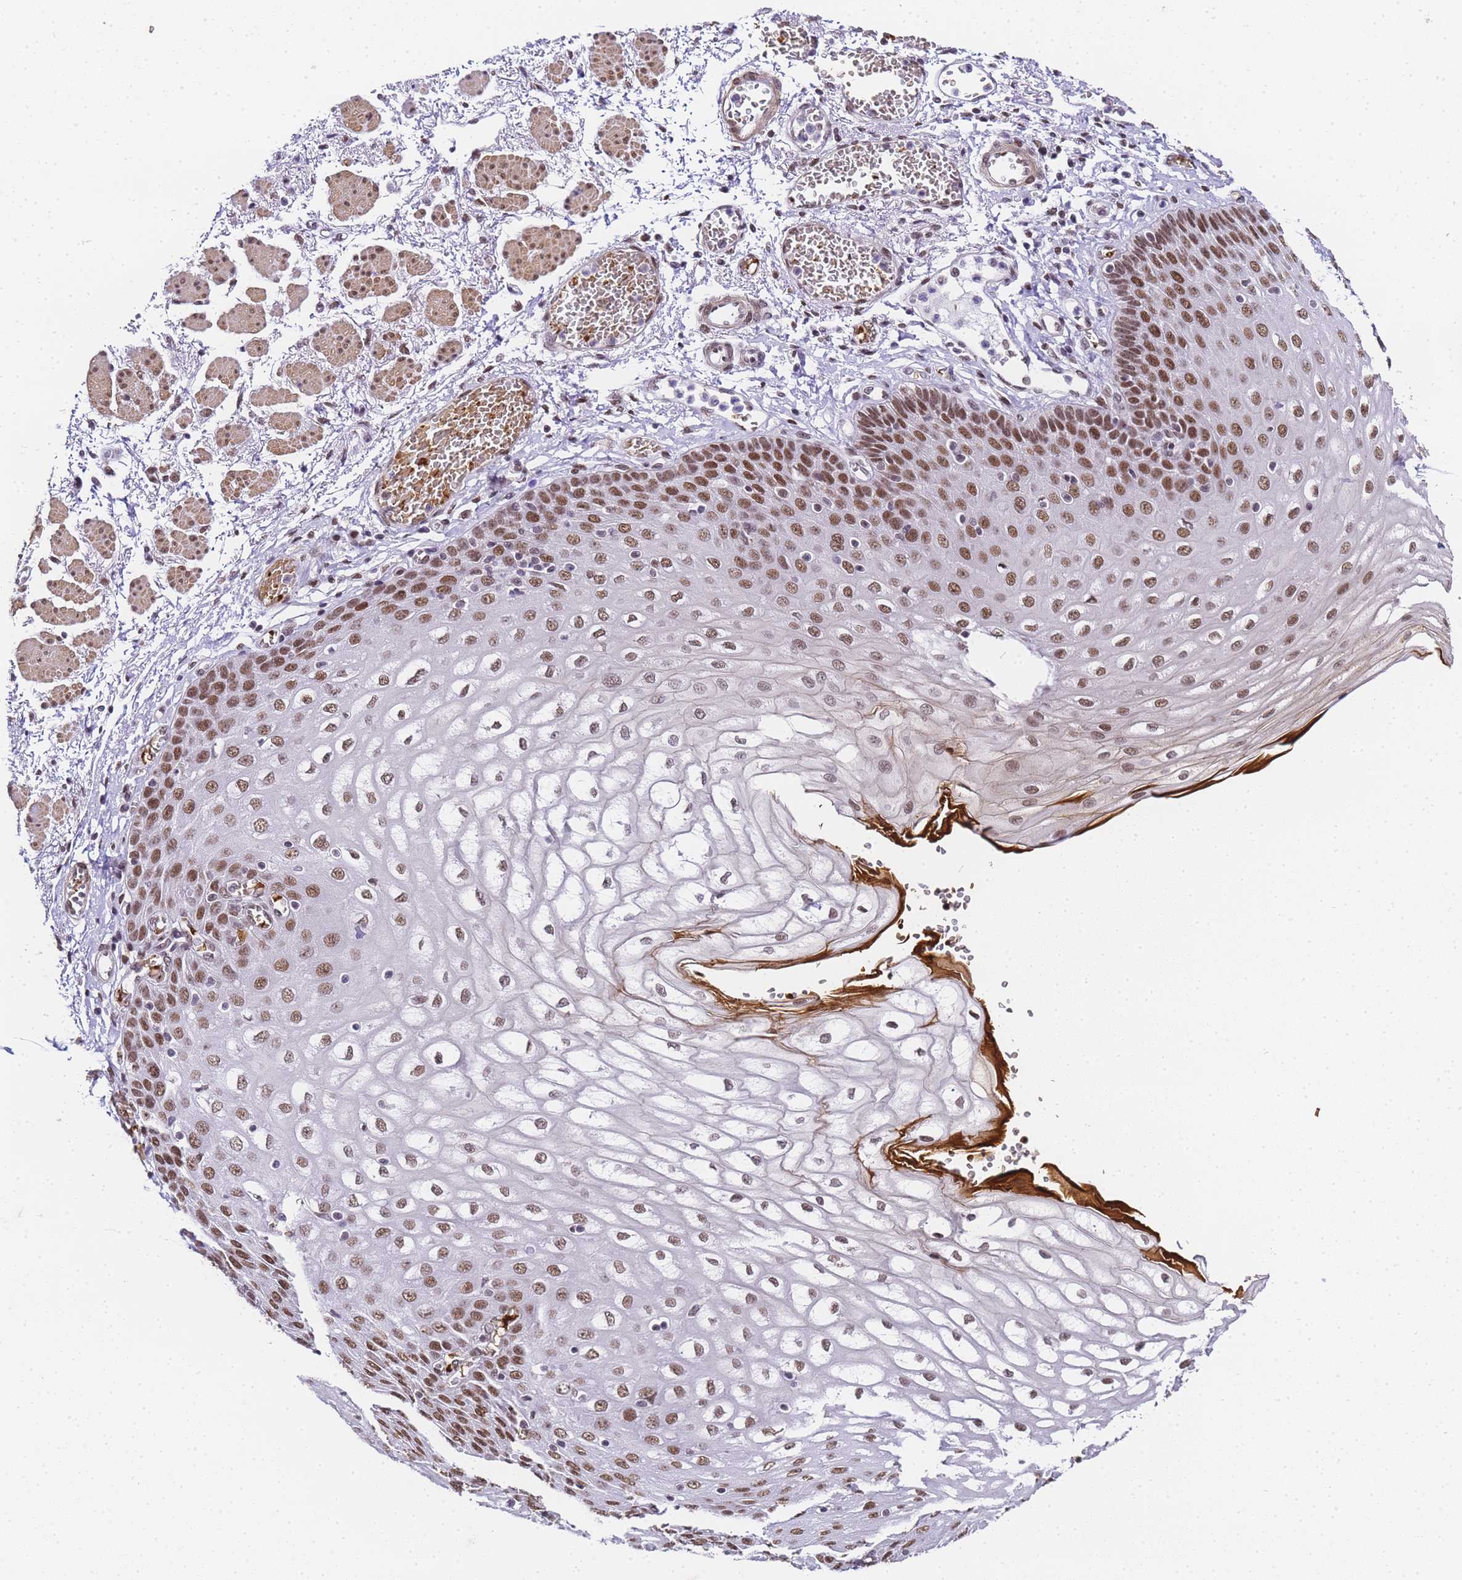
{"staining": {"intensity": "moderate", "quantity": ">75%", "location": "nuclear"}, "tissue": "esophagus", "cell_type": "Squamous epithelial cells", "image_type": "normal", "snomed": [{"axis": "morphology", "description": "Normal tissue, NOS"}, {"axis": "topography", "description": "Esophagus"}], "caption": "Human esophagus stained with a protein marker reveals moderate staining in squamous epithelial cells.", "gene": "POLR1A", "patient": {"sex": "male", "age": 81}}